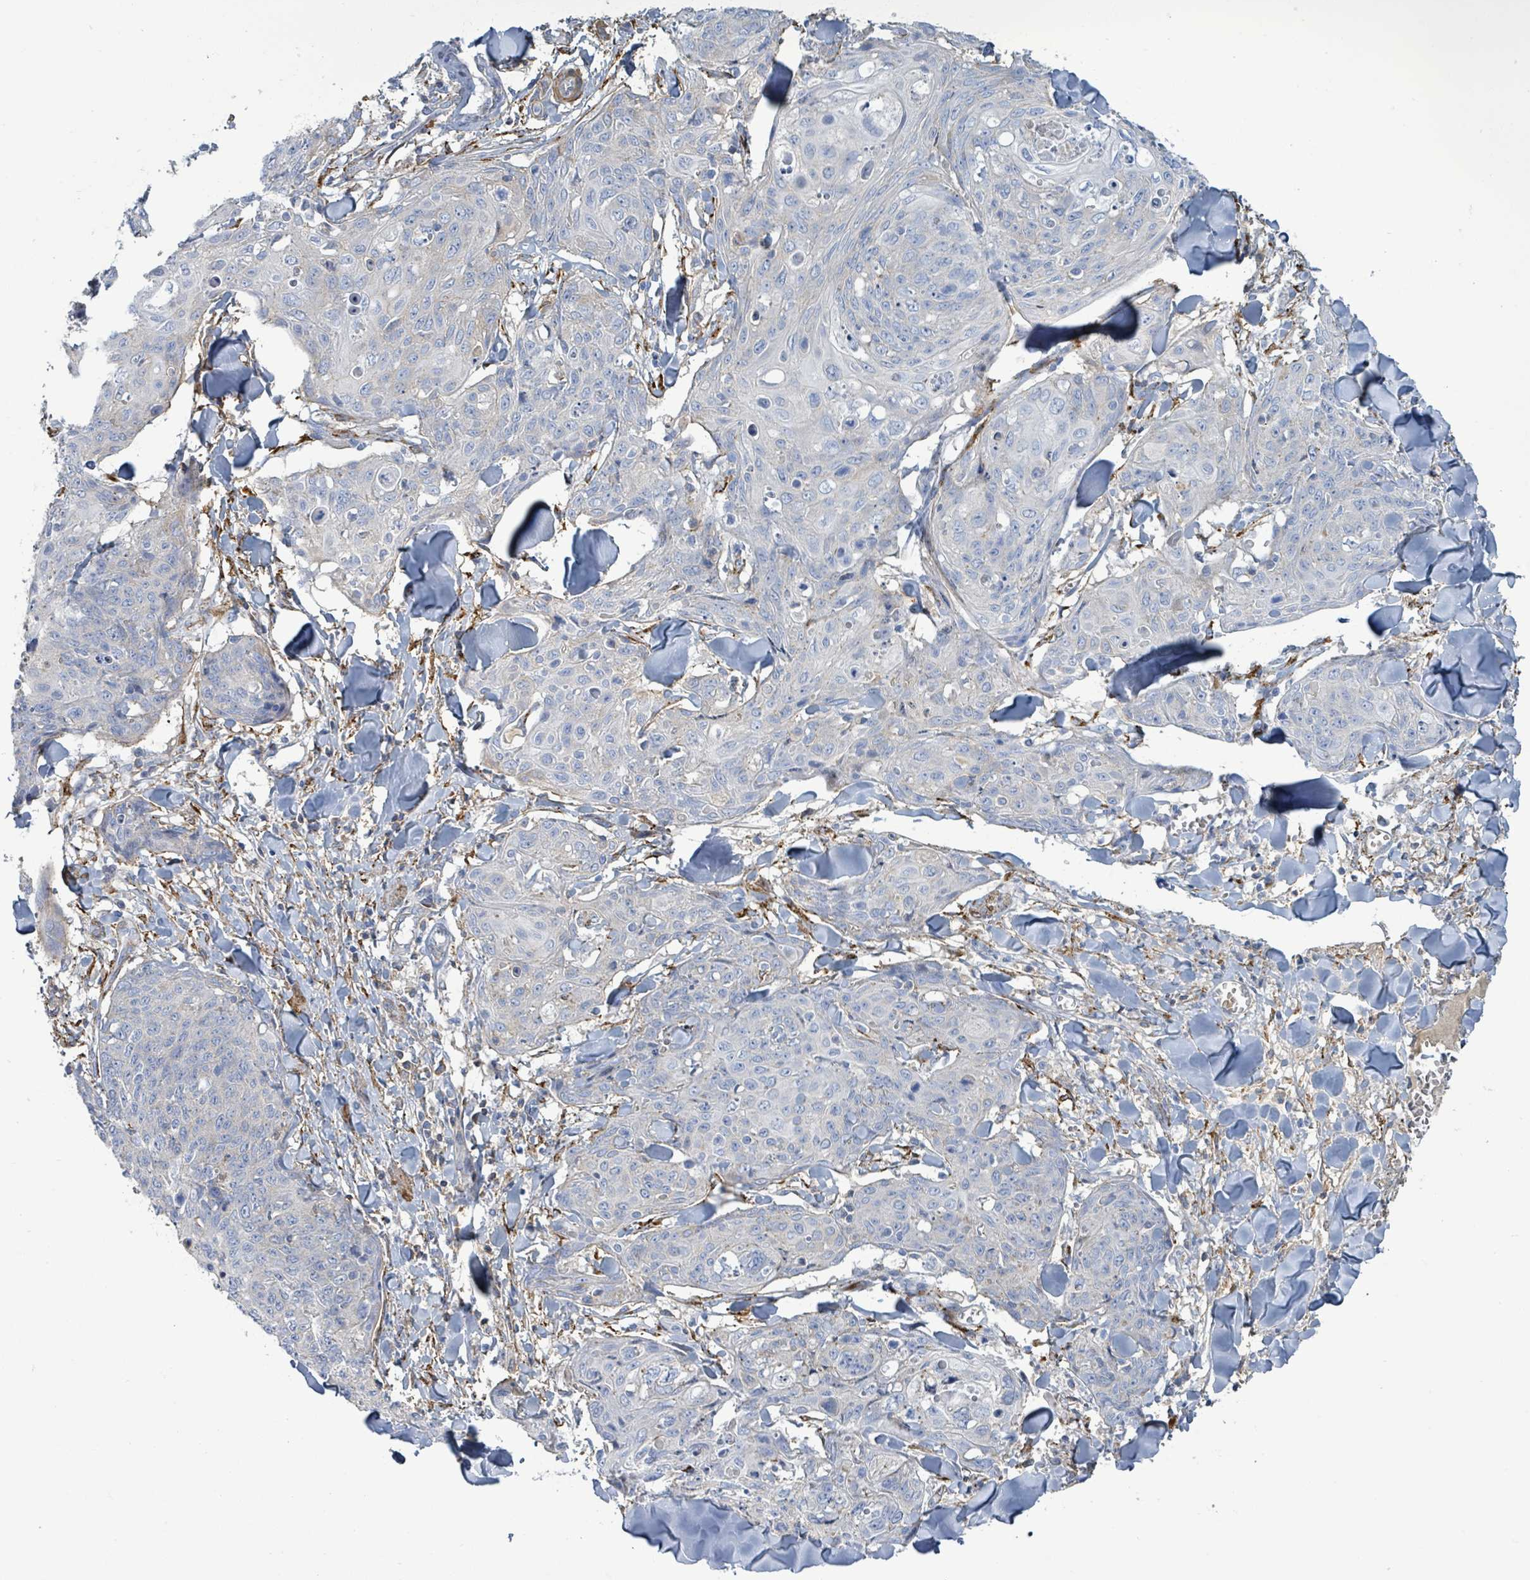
{"staining": {"intensity": "negative", "quantity": "none", "location": "none"}, "tissue": "skin cancer", "cell_type": "Tumor cells", "image_type": "cancer", "snomed": [{"axis": "morphology", "description": "Squamous cell carcinoma, NOS"}, {"axis": "topography", "description": "Skin"}, {"axis": "topography", "description": "Vulva"}], "caption": "The micrograph displays no staining of tumor cells in squamous cell carcinoma (skin).", "gene": "DMRTC1B", "patient": {"sex": "female", "age": 85}}